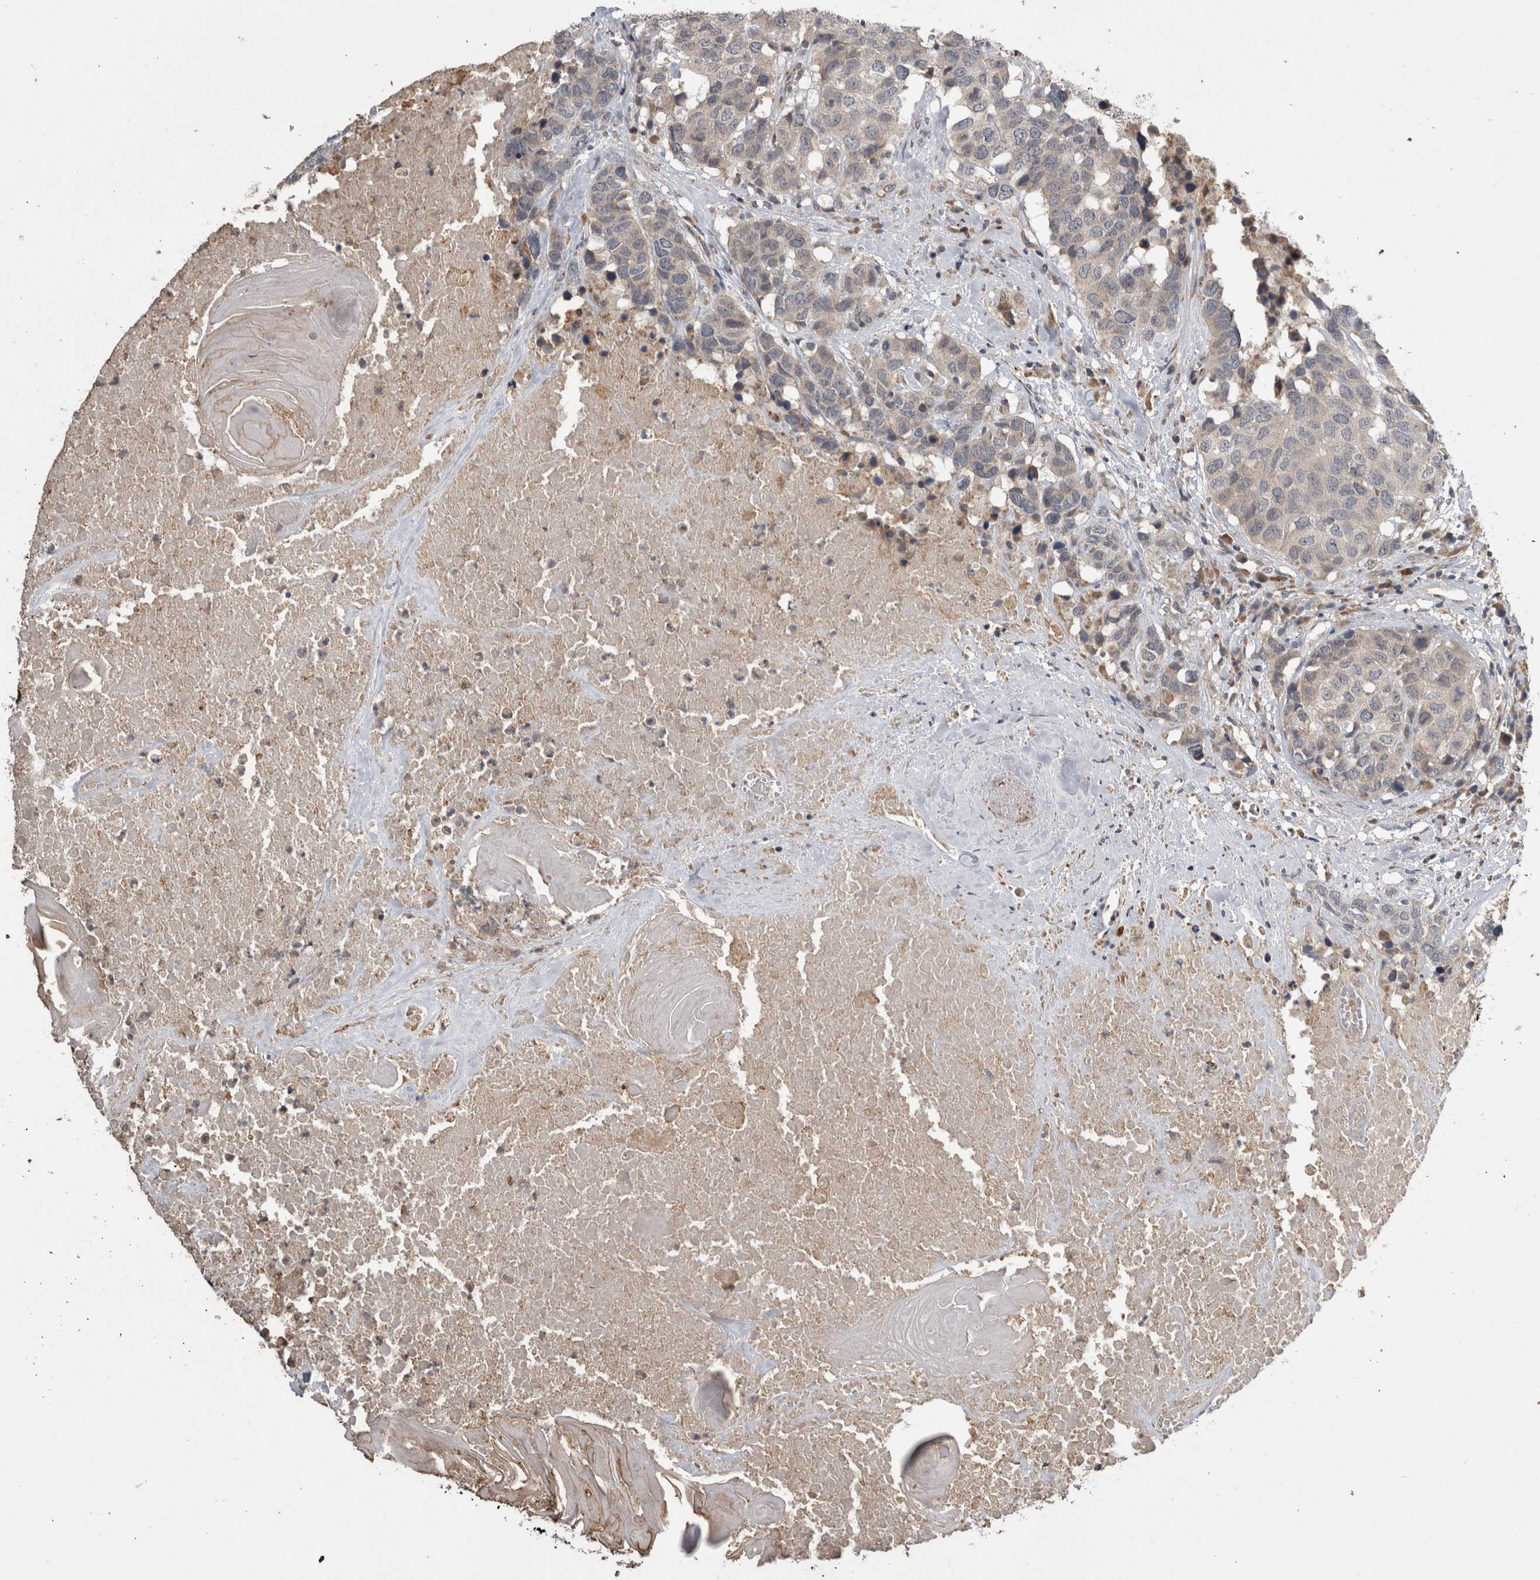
{"staining": {"intensity": "negative", "quantity": "none", "location": "none"}, "tissue": "head and neck cancer", "cell_type": "Tumor cells", "image_type": "cancer", "snomed": [{"axis": "morphology", "description": "Squamous cell carcinoma, NOS"}, {"axis": "topography", "description": "Head-Neck"}], "caption": "IHC histopathology image of squamous cell carcinoma (head and neck) stained for a protein (brown), which exhibits no staining in tumor cells.", "gene": "ANXA13", "patient": {"sex": "male", "age": 66}}